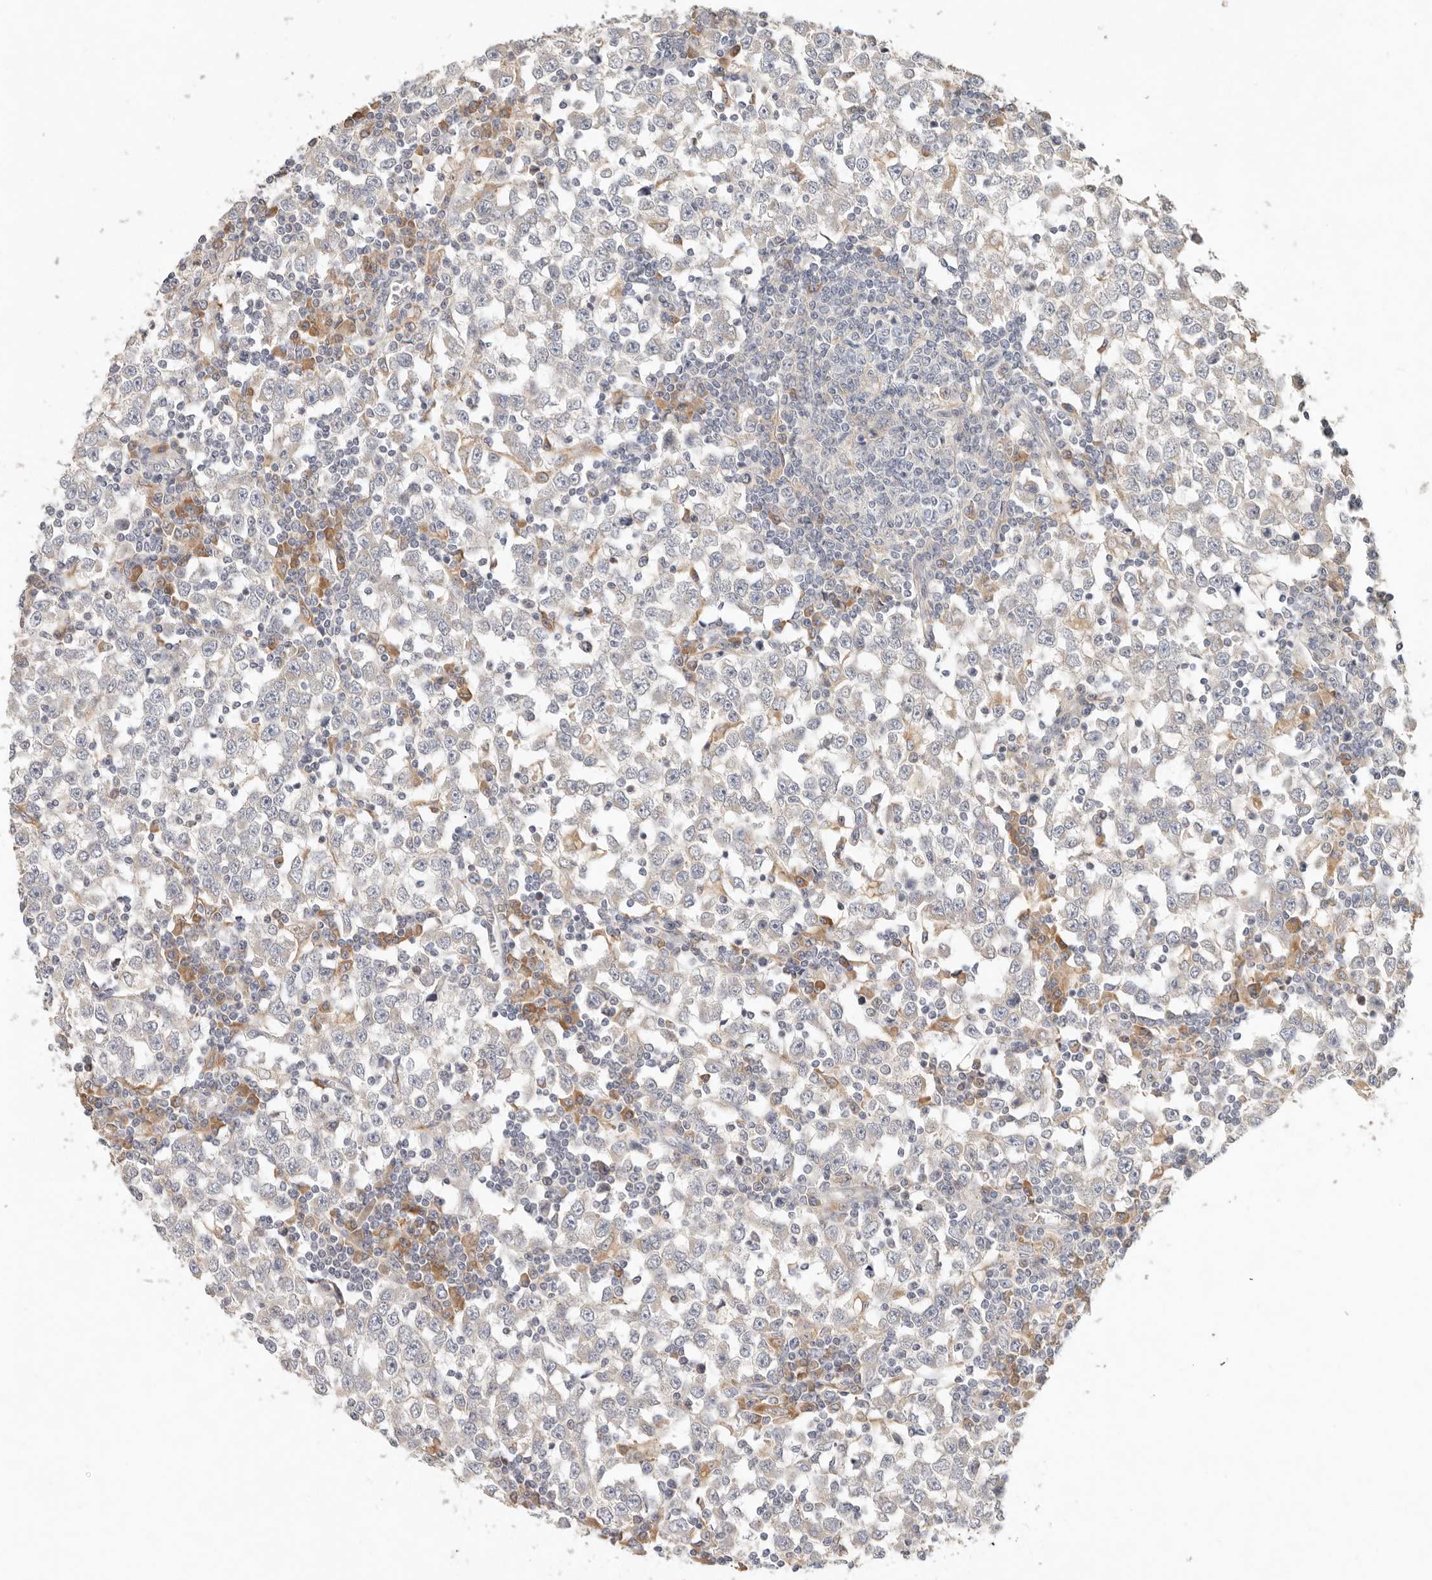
{"staining": {"intensity": "negative", "quantity": "none", "location": "none"}, "tissue": "testis cancer", "cell_type": "Tumor cells", "image_type": "cancer", "snomed": [{"axis": "morphology", "description": "Seminoma, NOS"}, {"axis": "topography", "description": "Testis"}], "caption": "This is an immunohistochemistry histopathology image of human seminoma (testis). There is no positivity in tumor cells.", "gene": "ARHGEF10L", "patient": {"sex": "male", "age": 65}}